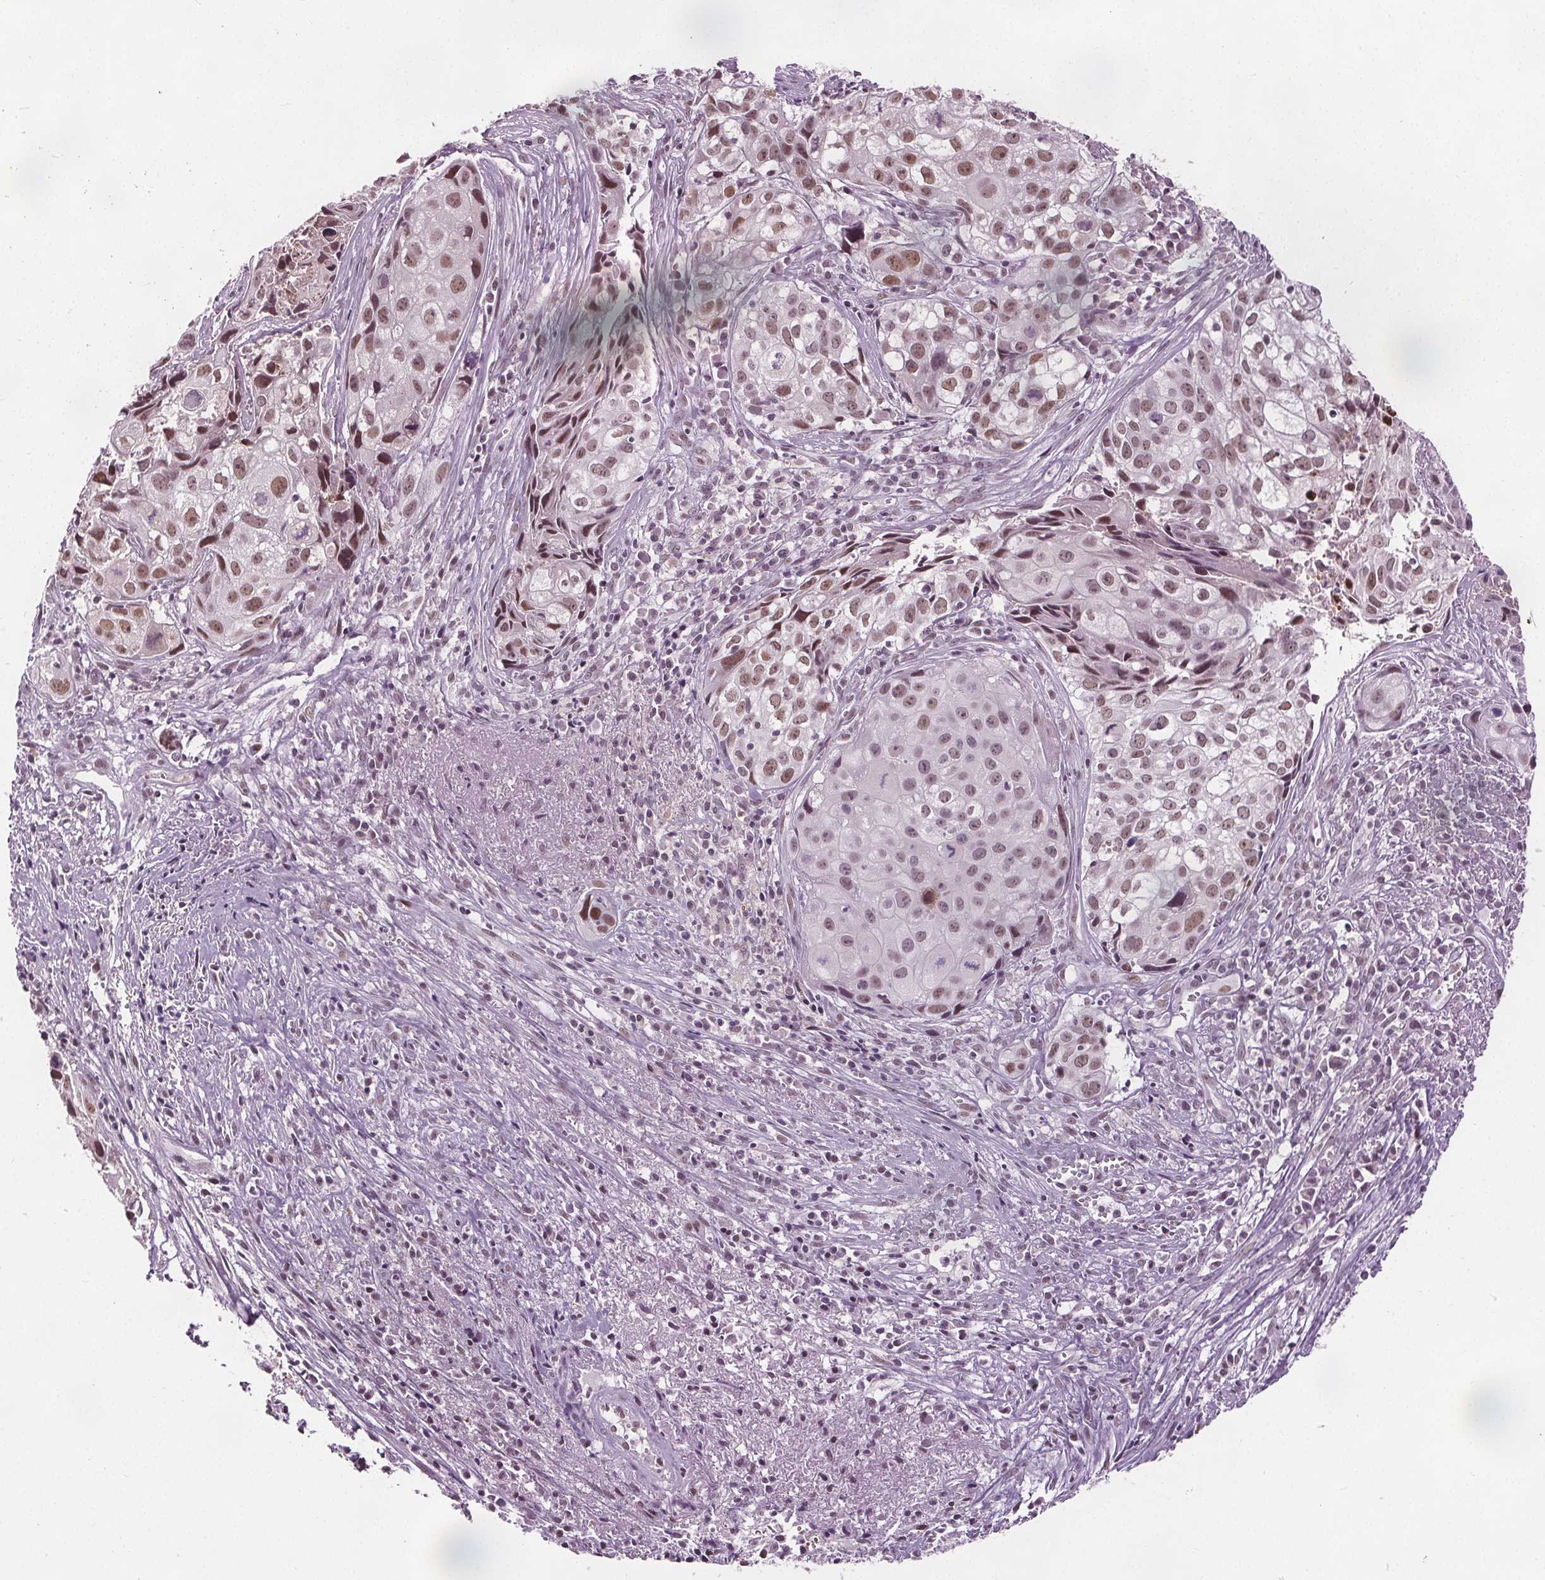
{"staining": {"intensity": "moderate", "quantity": ">75%", "location": "nuclear"}, "tissue": "cervical cancer", "cell_type": "Tumor cells", "image_type": "cancer", "snomed": [{"axis": "morphology", "description": "Squamous cell carcinoma, NOS"}, {"axis": "topography", "description": "Cervix"}], "caption": "Immunohistochemical staining of cervical cancer demonstrates moderate nuclear protein staining in about >75% of tumor cells.", "gene": "IWS1", "patient": {"sex": "female", "age": 53}}